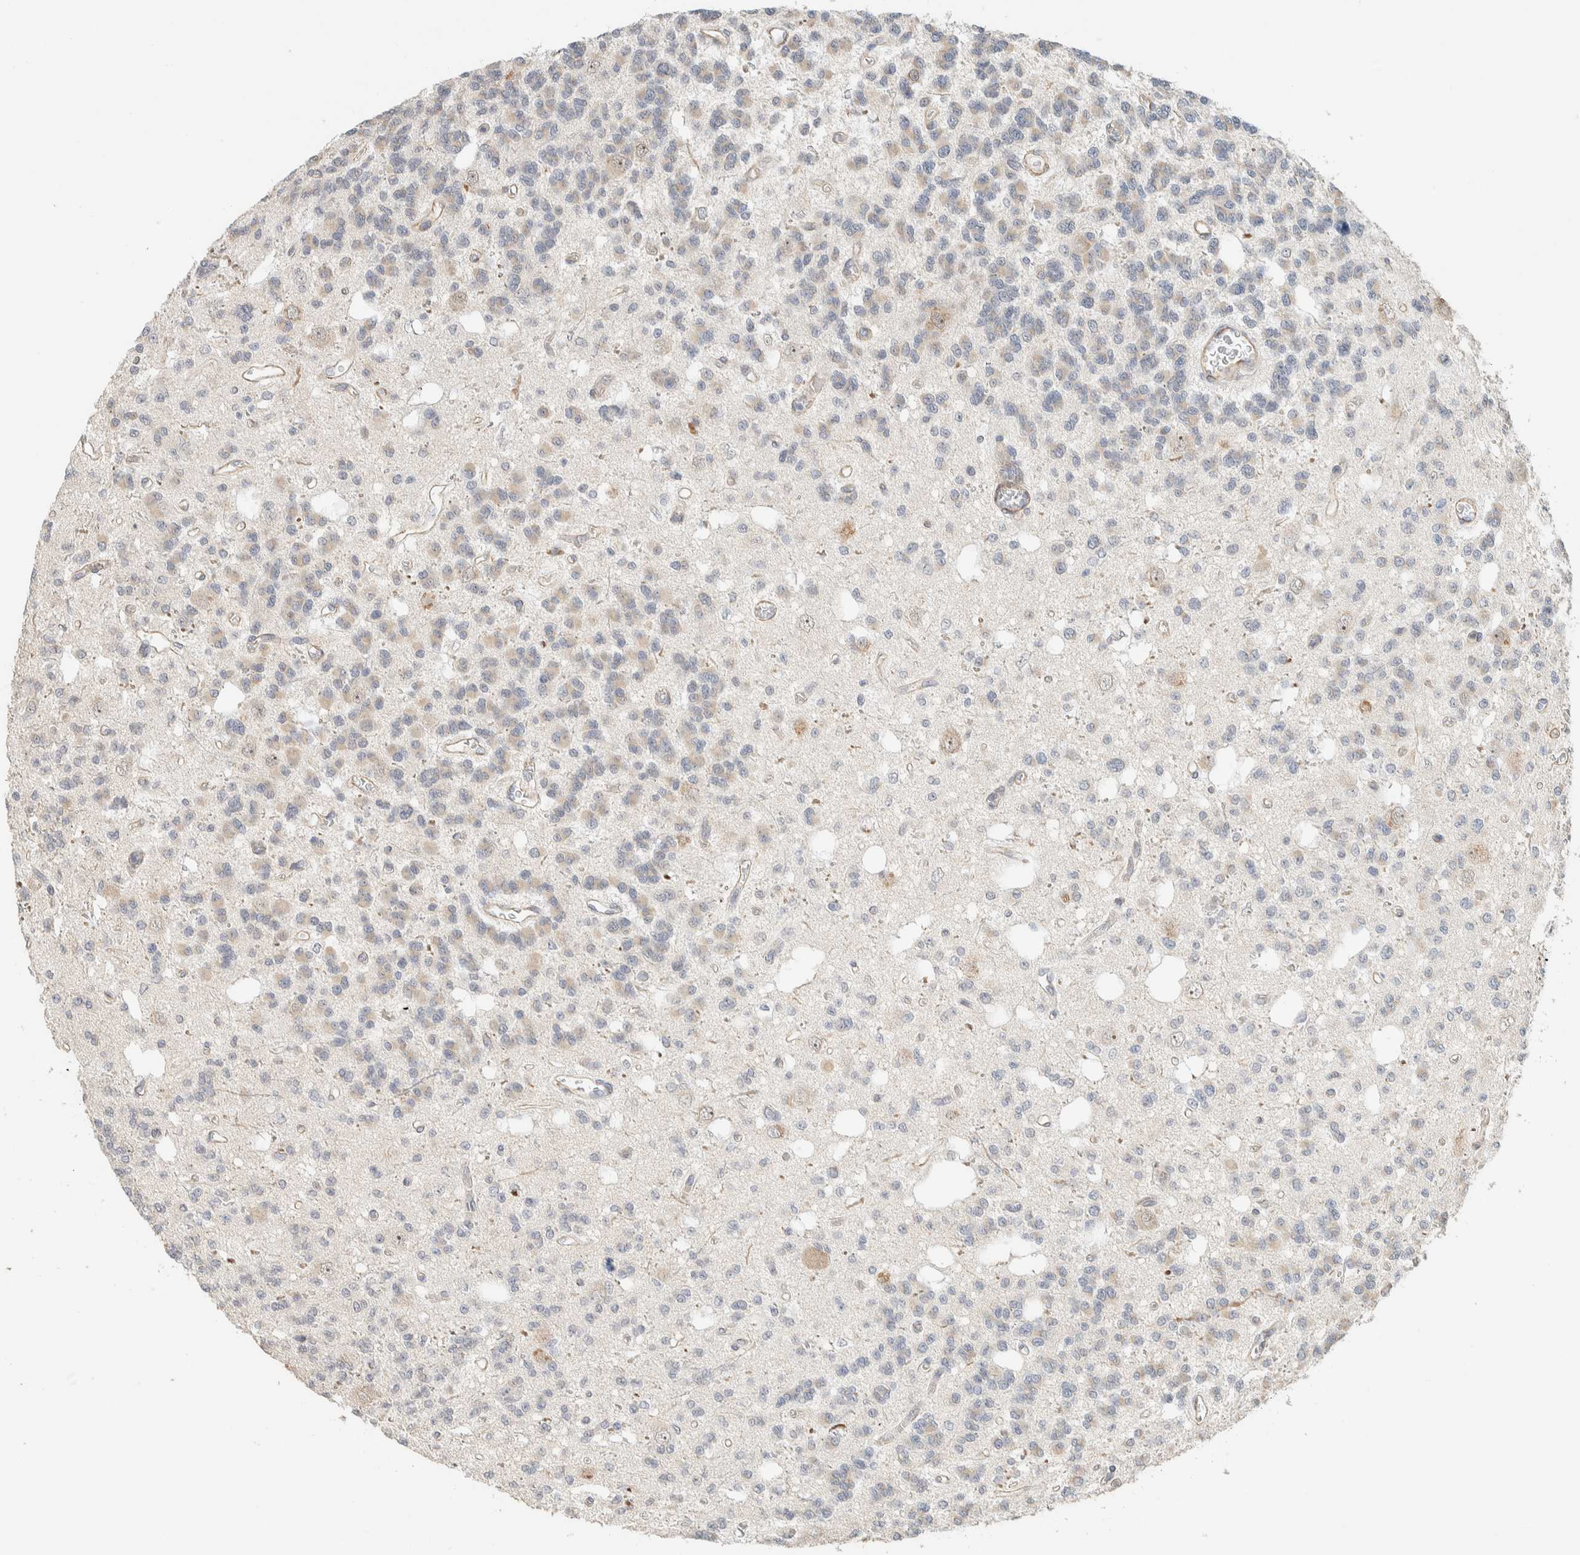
{"staining": {"intensity": "negative", "quantity": "none", "location": "none"}, "tissue": "glioma", "cell_type": "Tumor cells", "image_type": "cancer", "snomed": [{"axis": "morphology", "description": "Glioma, malignant, Low grade"}, {"axis": "topography", "description": "Brain"}], "caption": "Human low-grade glioma (malignant) stained for a protein using IHC reveals no staining in tumor cells.", "gene": "KLHL40", "patient": {"sex": "male", "age": 38}}